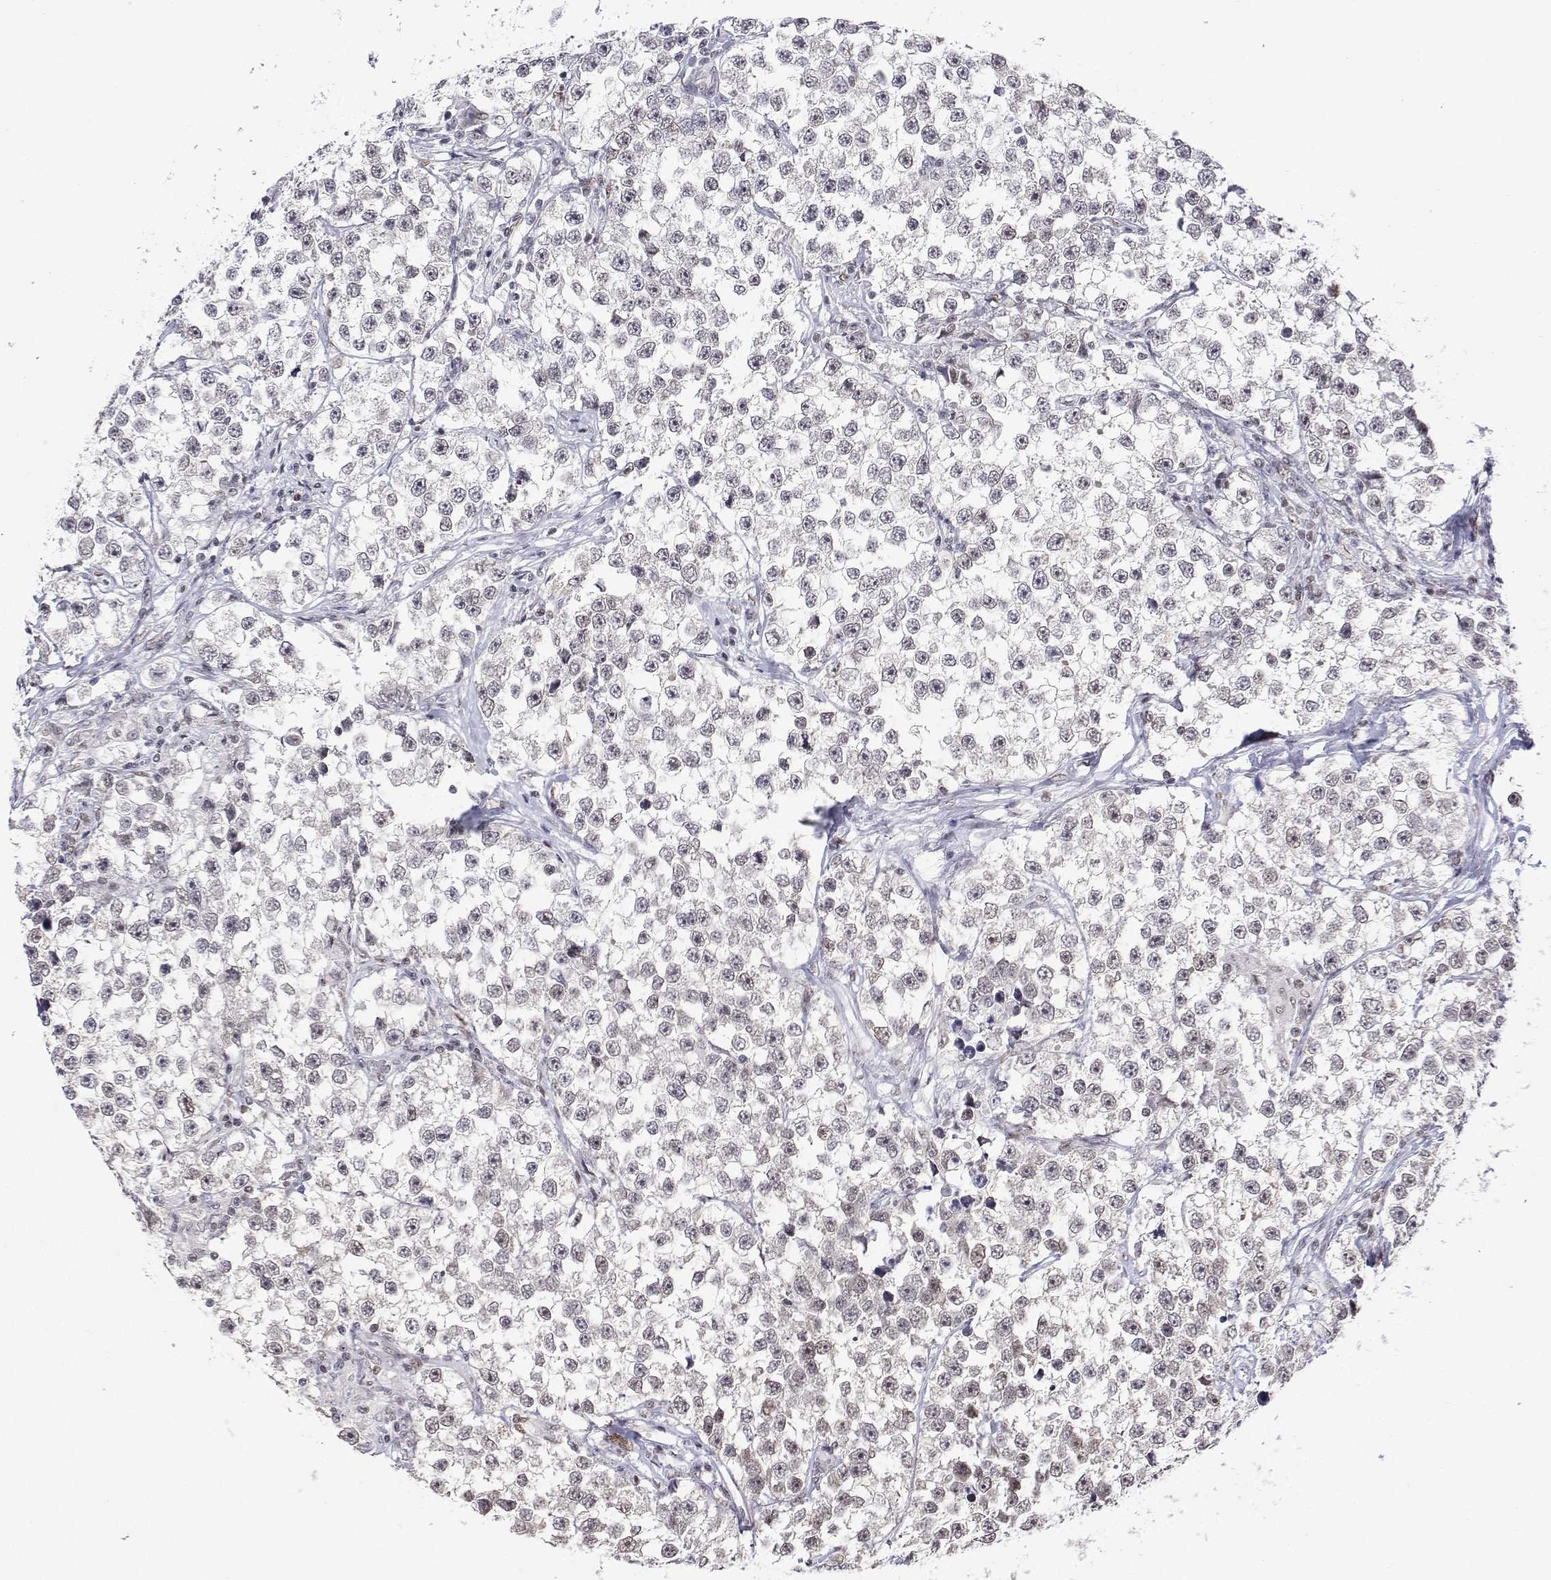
{"staining": {"intensity": "weak", "quantity": "<25%", "location": "nuclear"}, "tissue": "testis cancer", "cell_type": "Tumor cells", "image_type": "cancer", "snomed": [{"axis": "morphology", "description": "Seminoma, NOS"}, {"axis": "topography", "description": "Testis"}], "caption": "IHC histopathology image of testis cancer stained for a protein (brown), which shows no positivity in tumor cells.", "gene": "XPC", "patient": {"sex": "male", "age": 46}}